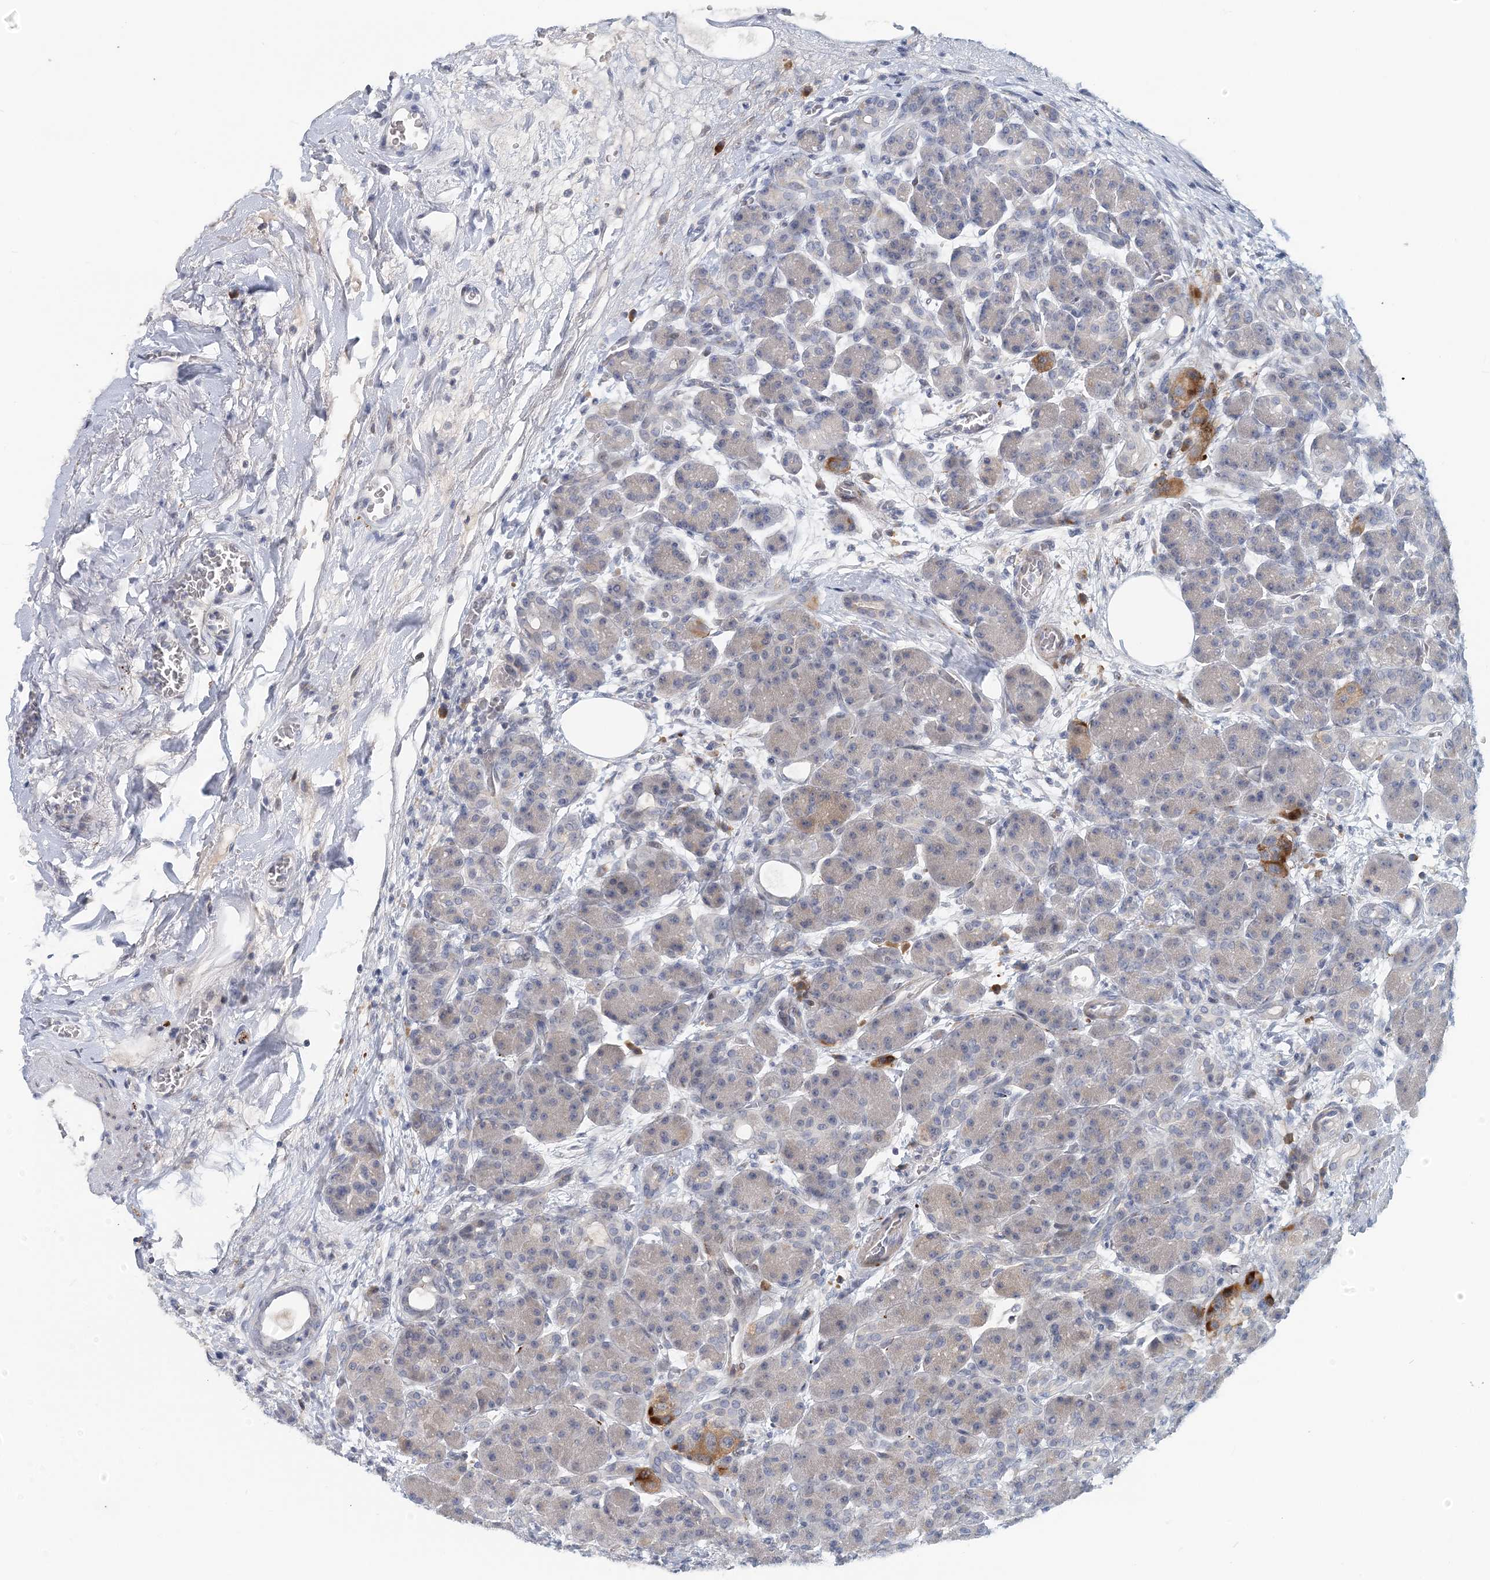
{"staining": {"intensity": "weak", "quantity": "<25%", "location": "cytoplasmic/membranous"}, "tissue": "pancreas", "cell_type": "Exocrine glandular cells", "image_type": "normal", "snomed": [{"axis": "morphology", "description": "Normal tissue, NOS"}, {"axis": "topography", "description": "Pancreas"}], "caption": "Protein analysis of unremarkable pancreas exhibits no significant staining in exocrine glandular cells. (Stains: DAB (3,3'-diaminobenzidine) IHC with hematoxylin counter stain, Microscopy: brightfield microscopy at high magnification).", "gene": "SNED1", "patient": {"sex": "male", "age": 63}}